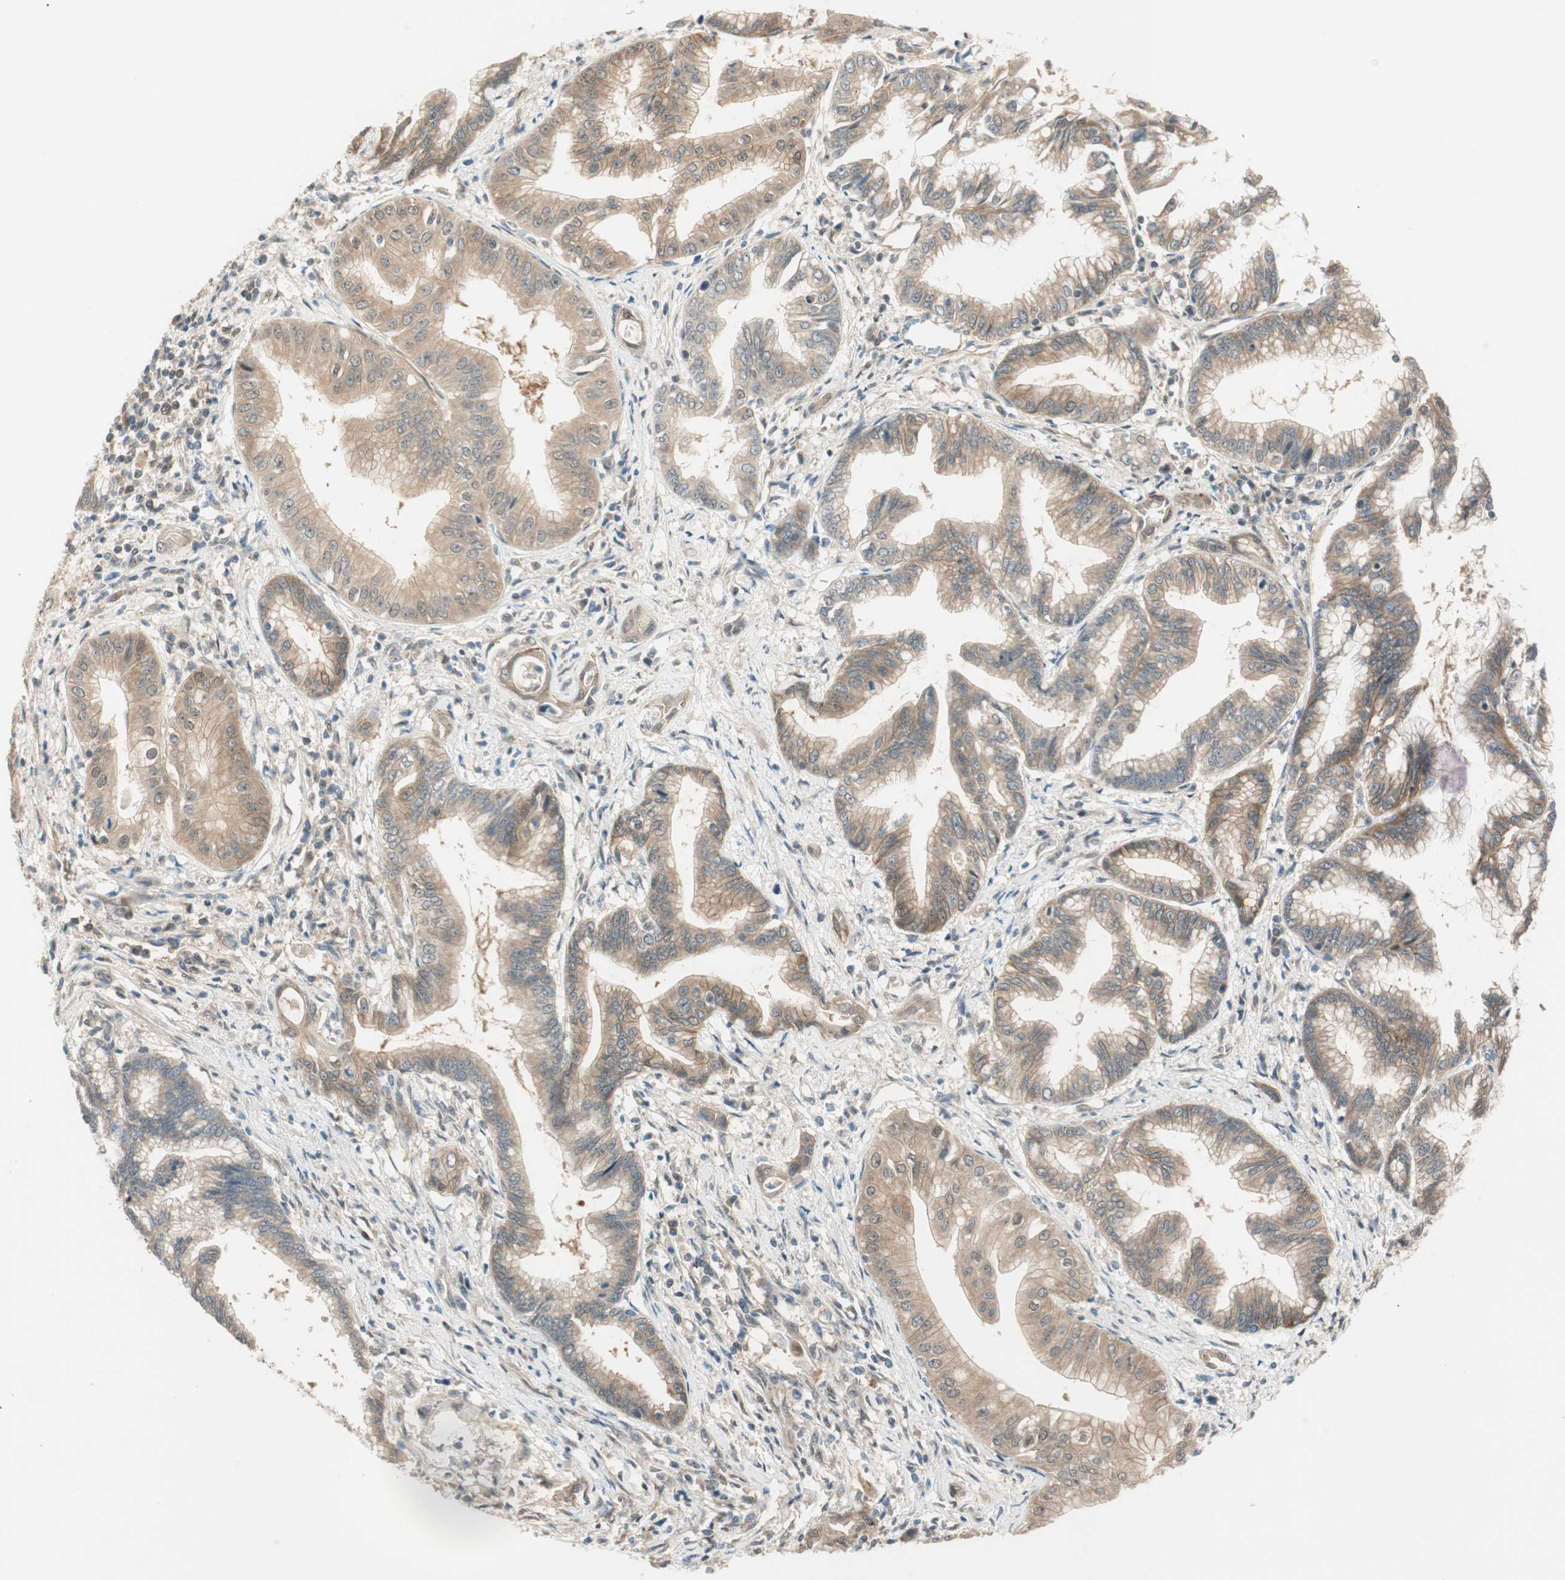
{"staining": {"intensity": "moderate", "quantity": ">75%", "location": "cytoplasmic/membranous"}, "tissue": "pancreatic cancer", "cell_type": "Tumor cells", "image_type": "cancer", "snomed": [{"axis": "morphology", "description": "Adenocarcinoma, NOS"}, {"axis": "topography", "description": "Pancreas"}], "caption": "About >75% of tumor cells in pancreatic cancer show moderate cytoplasmic/membranous protein expression as visualized by brown immunohistochemical staining.", "gene": "PSMD8", "patient": {"sex": "female", "age": 64}}